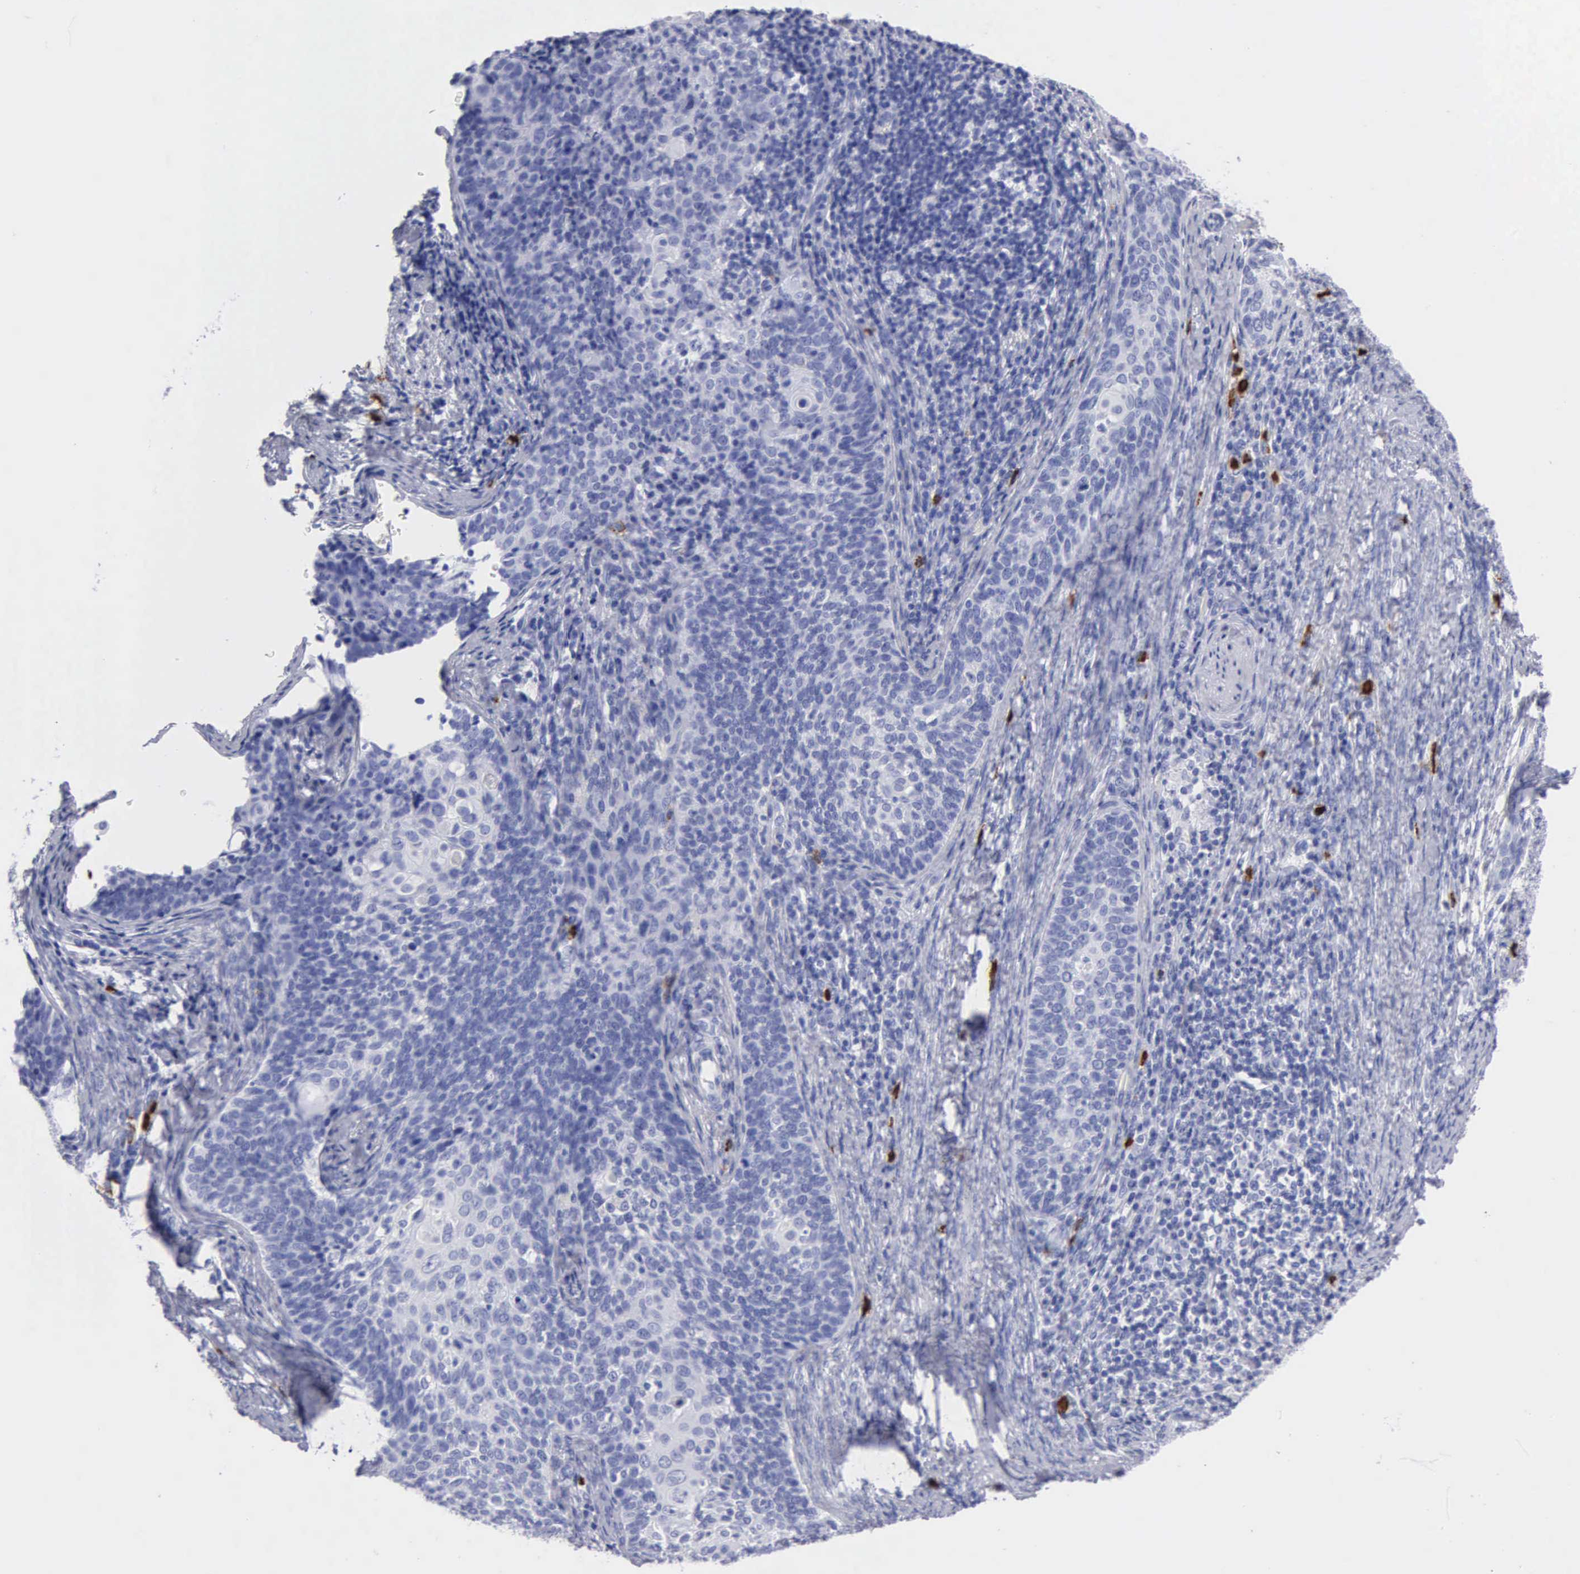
{"staining": {"intensity": "negative", "quantity": "none", "location": "none"}, "tissue": "cervical cancer", "cell_type": "Tumor cells", "image_type": "cancer", "snomed": [{"axis": "morphology", "description": "Squamous cell carcinoma, NOS"}, {"axis": "topography", "description": "Cervix"}], "caption": "IHC micrograph of human cervical cancer stained for a protein (brown), which reveals no staining in tumor cells. The staining was performed using DAB (3,3'-diaminobenzidine) to visualize the protein expression in brown, while the nuclei were stained in blue with hematoxylin (Magnification: 20x).", "gene": "CTSG", "patient": {"sex": "female", "age": 33}}